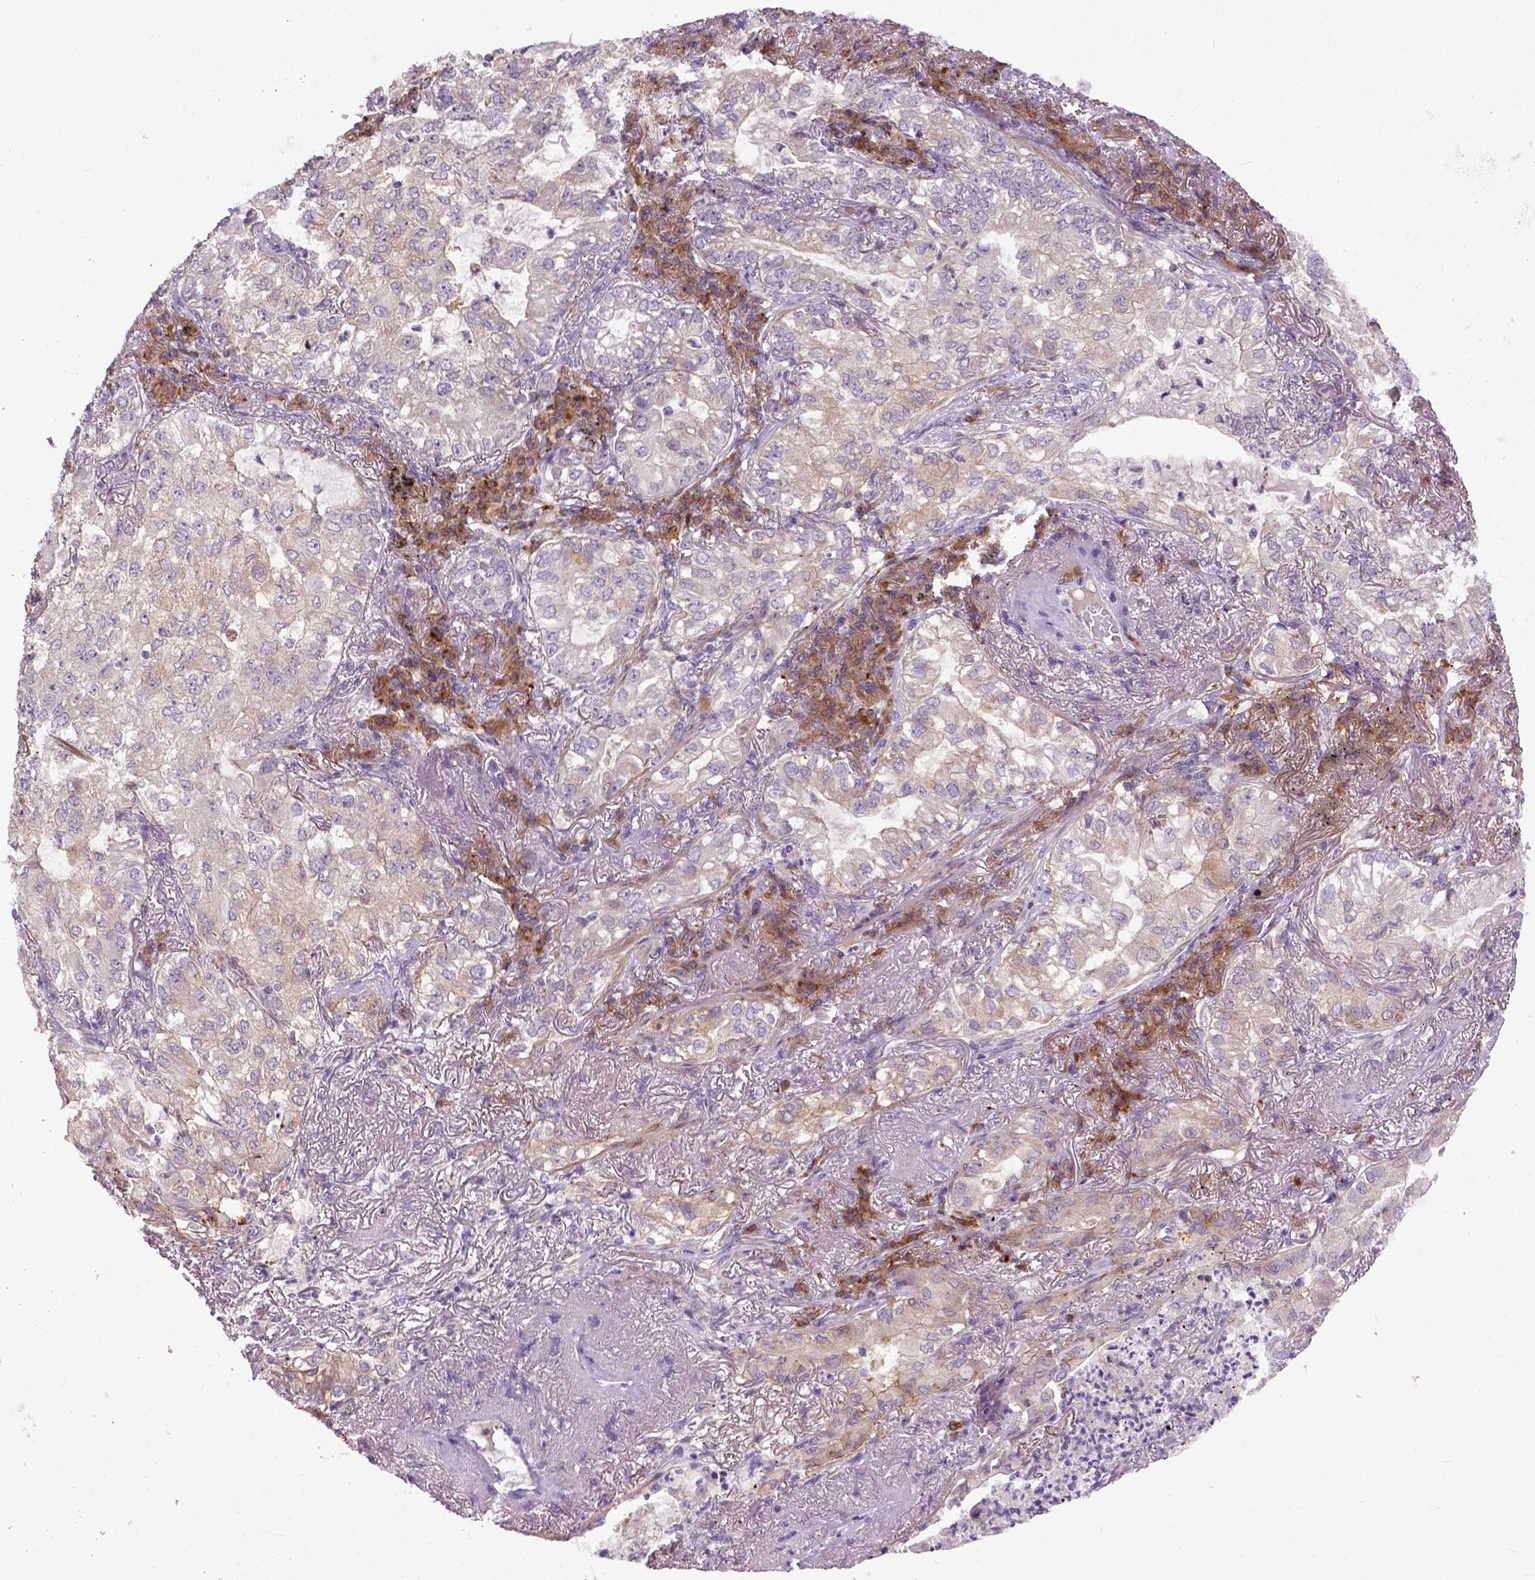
{"staining": {"intensity": "weak", "quantity": "25%-75%", "location": "cytoplasmic/membranous"}, "tissue": "lung cancer", "cell_type": "Tumor cells", "image_type": "cancer", "snomed": [{"axis": "morphology", "description": "Adenocarcinoma, NOS"}, {"axis": "topography", "description": "Lung"}], "caption": "About 25%-75% of tumor cells in human lung adenocarcinoma exhibit weak cytoplasmic/membranous protein staining as visualized by brown immunohistochemical staining.", "gene": "CPNE1", "patient": {"sex": "female", "age": 73}}